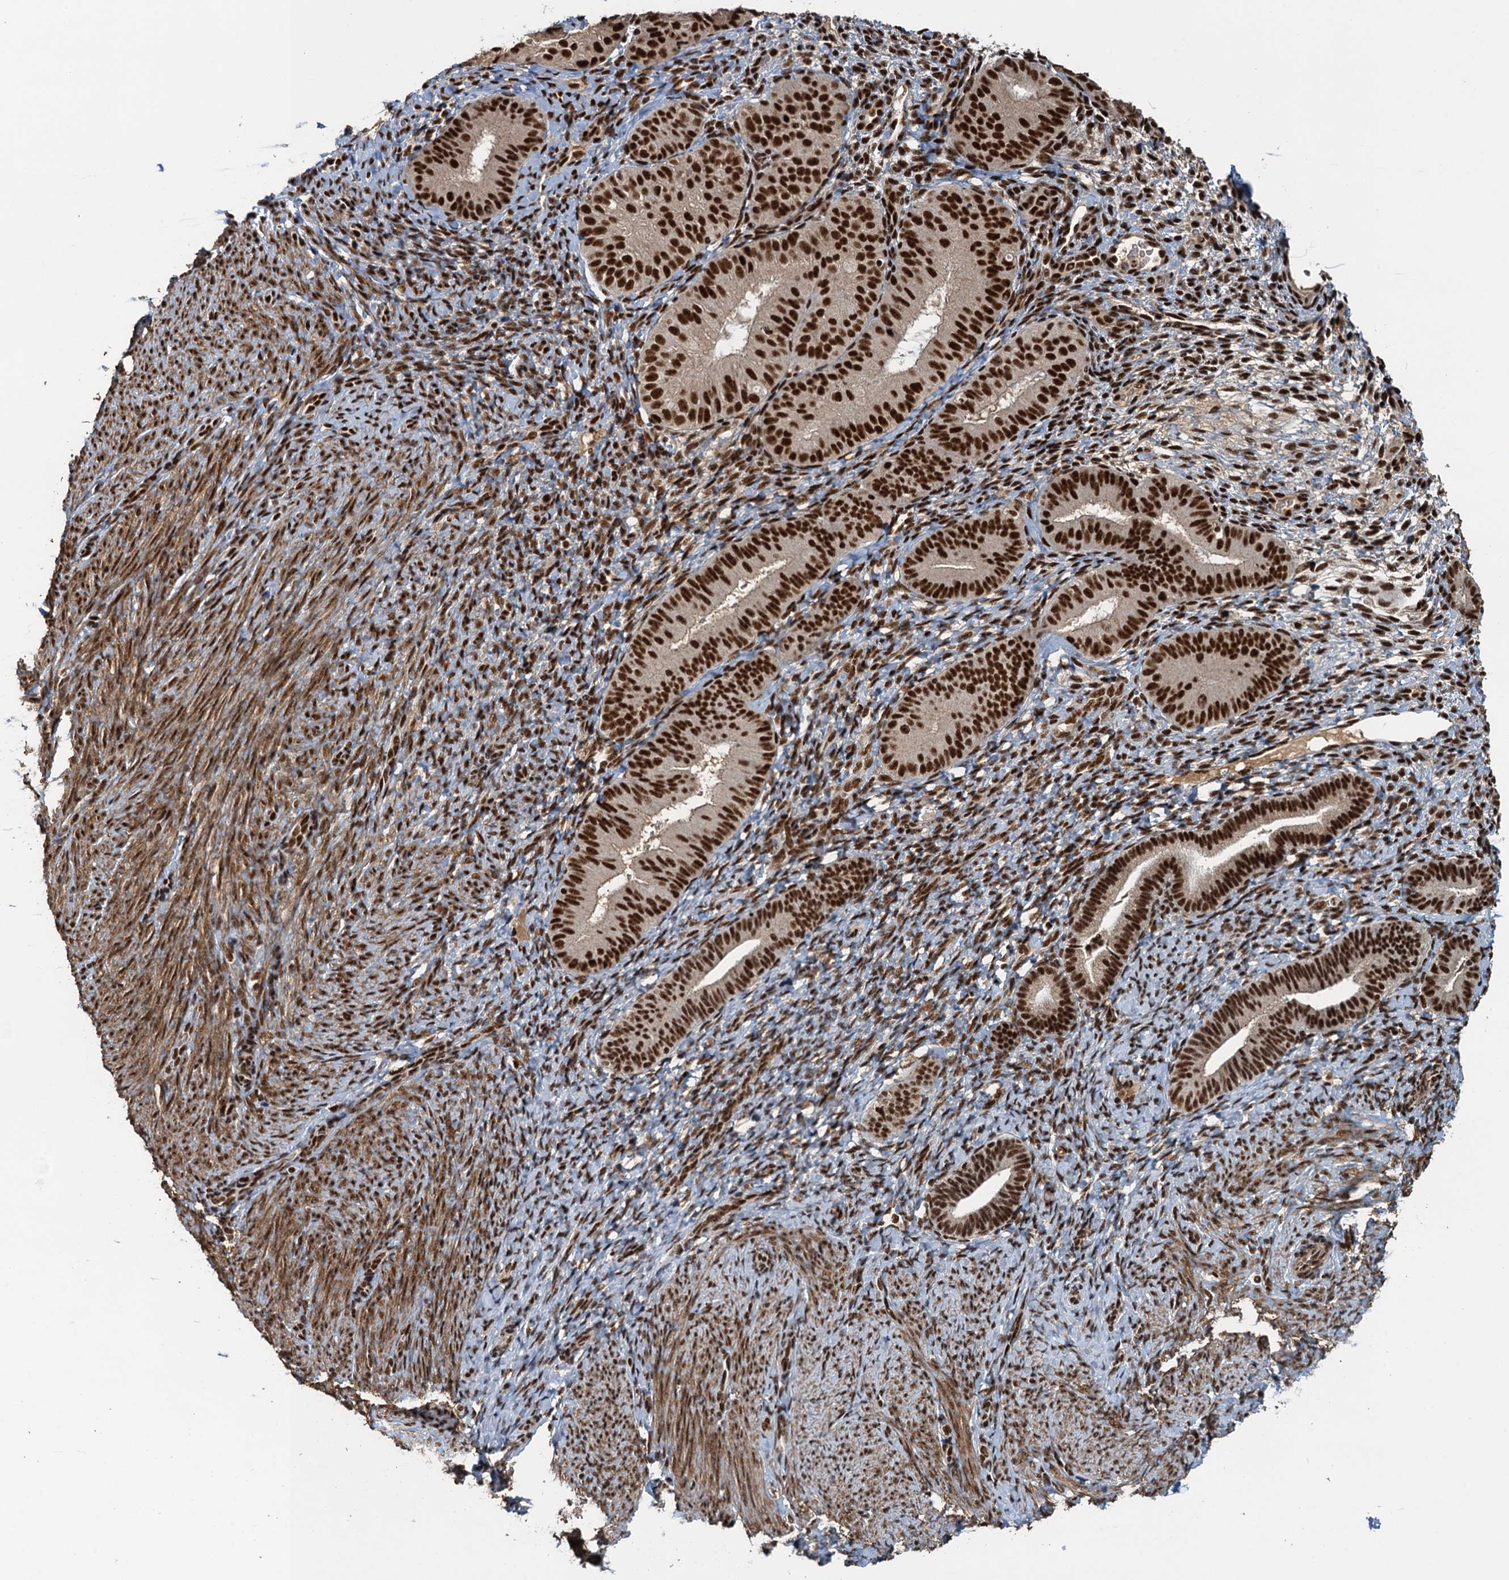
{"staining": {"intensity": "moderate", "quantity": ">75%", "location": "nuclear"}, "tissue": "endometrium", "cell_type": "Cells in endometrial stroma", "image_type": "normal", "snomed": [{"axis": "morphology", "description": "Normal tissue, NOS"}, {"axis": "topography", "description": "Endometrium"}], "caption": "IHC staining of unremarkable endometrium, which reveals medium levels of moderate nuclear positivity in about >75% of cells in endometrial stroma indicating moderate nuclear protein expression. The staining was performed using DAB (brown) for protein detection and nuclei were counterstained in hematoxylin (blue).", "gene": "ZC3H18", "patient": {"sex": "female", "age": 65}}